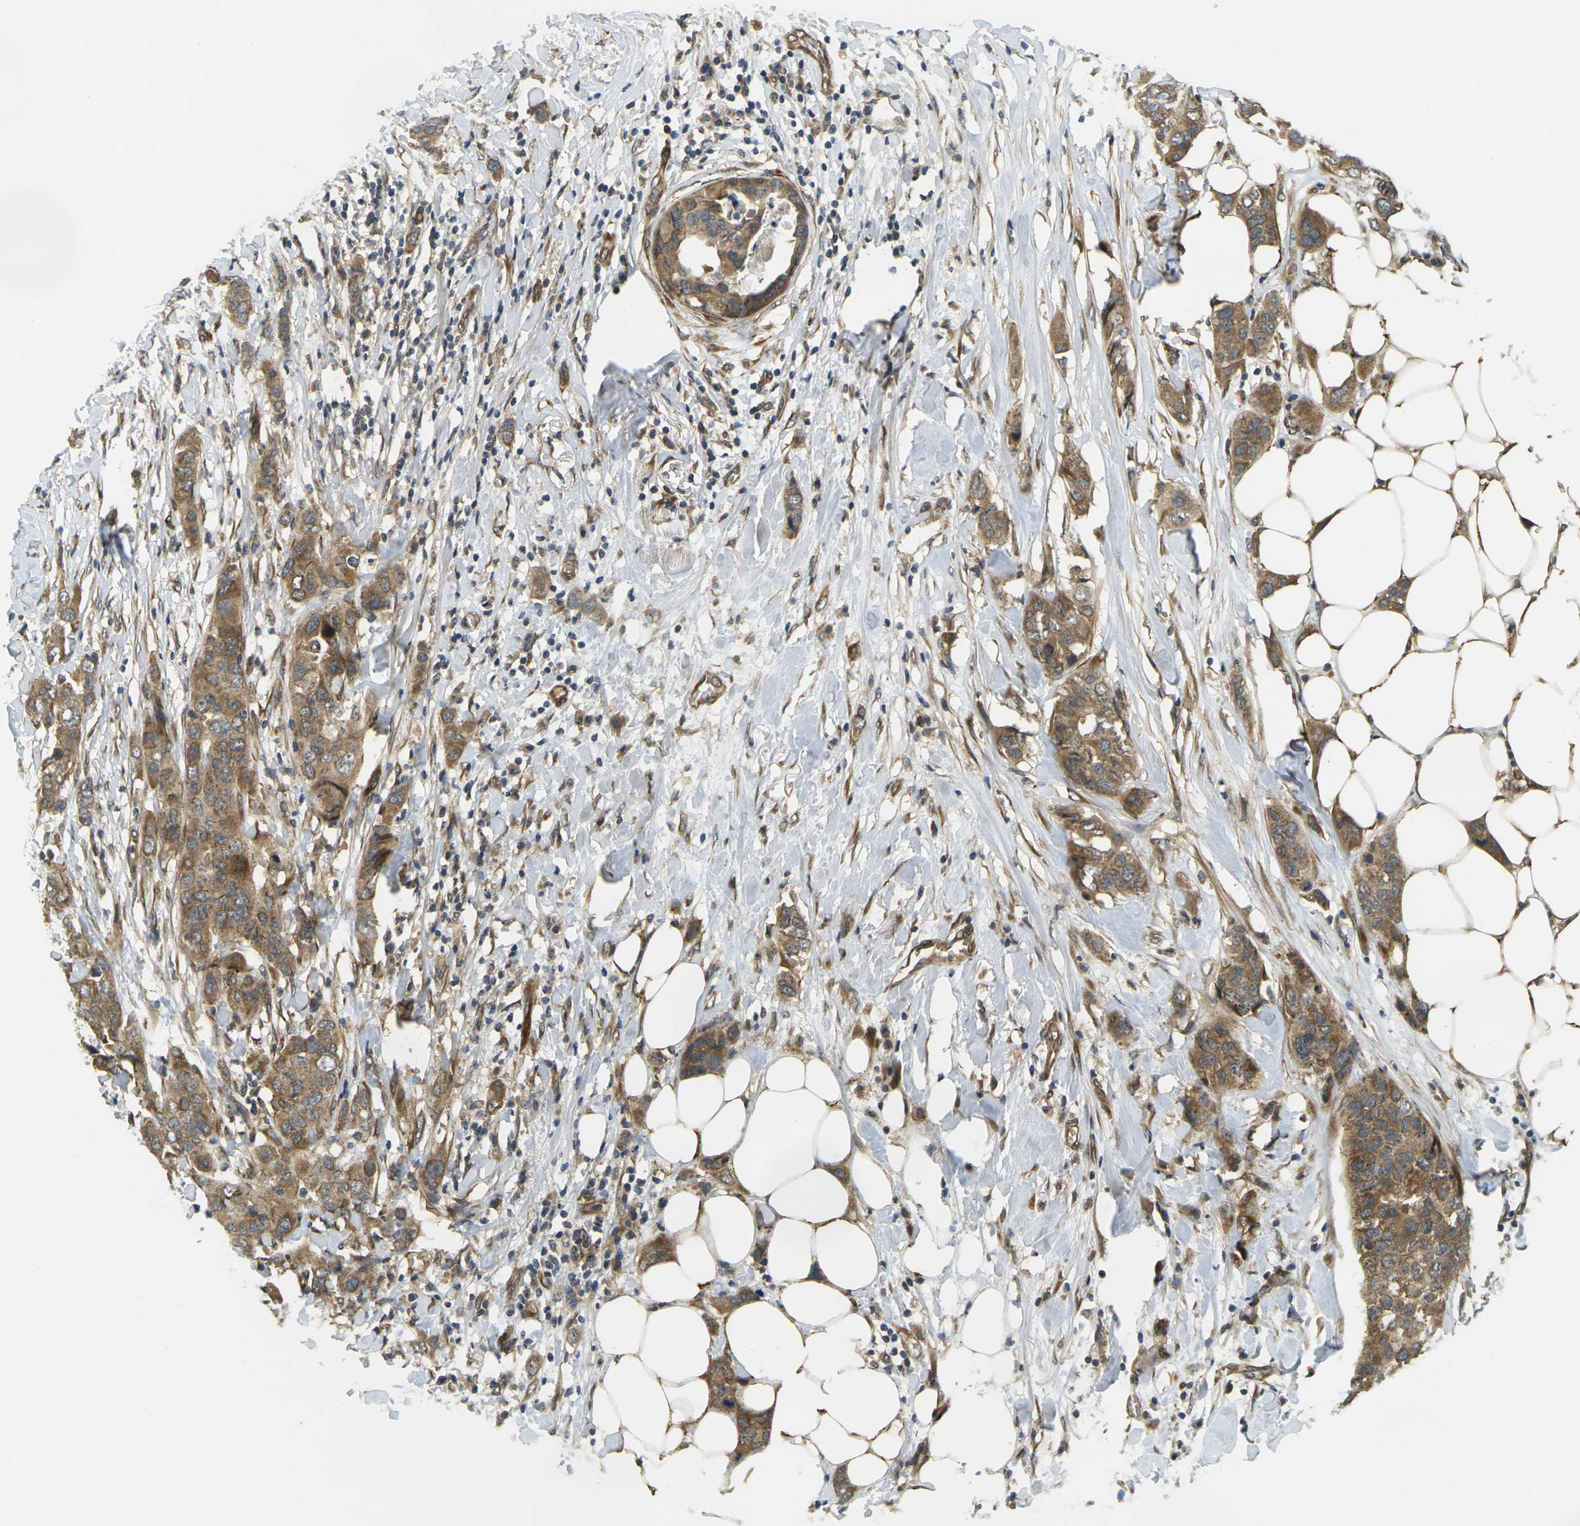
{"staining": {"intensity": "moderate", "quantity": ">75%", "location": "cytoplasmic/membranous"}, "tissue": "breast cancer", "cell_type": "Tumor cells", "image_type": "cancer", "snomed": [{"axis": "morphology", "description": "Duct carcinoma"}, {"axis": "topography", "description": "Breast"}], "caption": "Protein staining displays moderate cytoplasmic/membranous staining in approximately >75% of tumor cells in breast cancer.", "gene": "FUT11", "patient": {"sex": "female", "age": 50}}